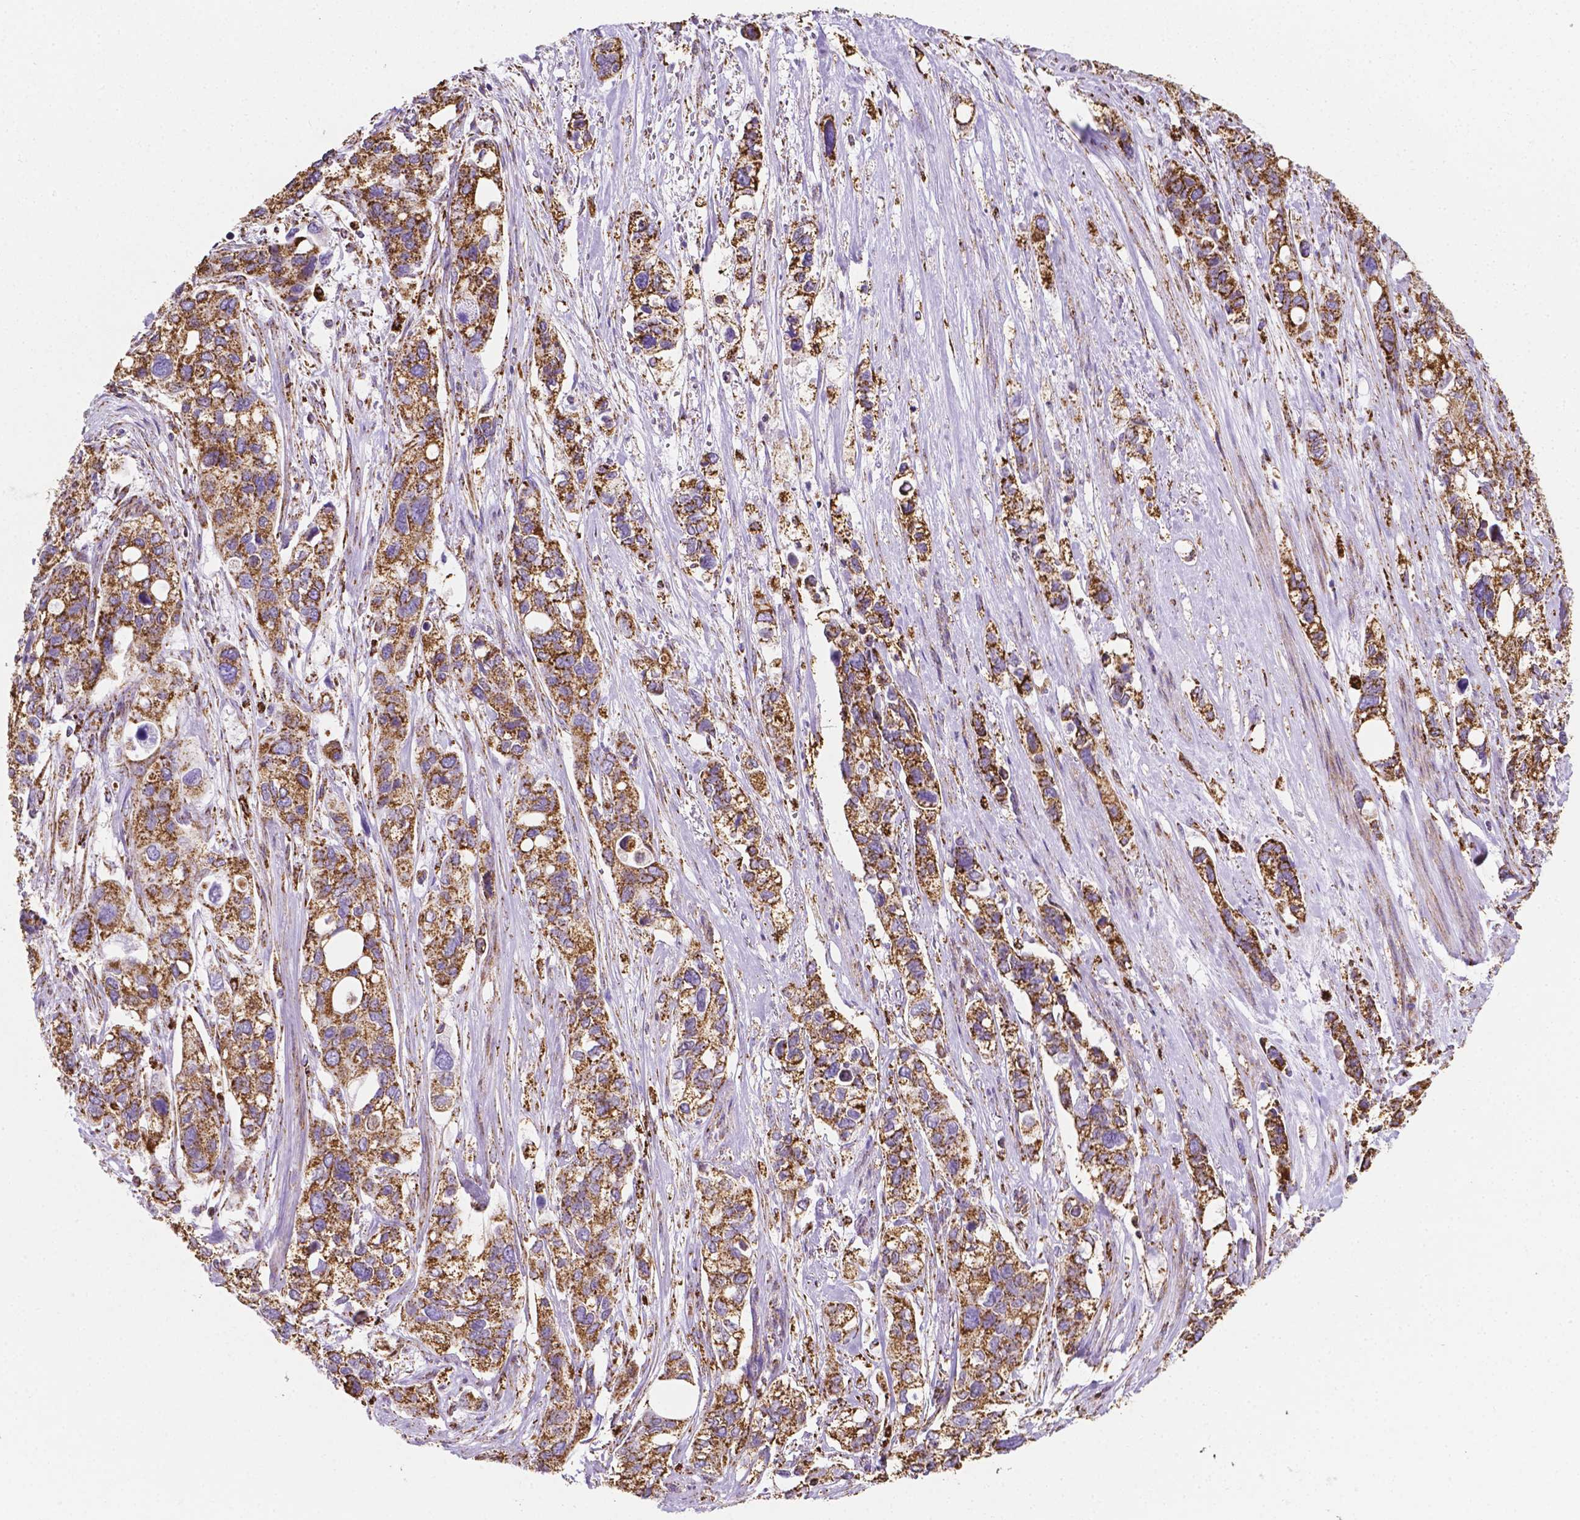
{"staining": {"intensity": "strong", "quantity": ">75%", "location": "cytoplasmic/membranous"}, "tissue": "stomach cancer", "cell_type": "Tumor cells", "image_type": "cancer", "snomed": [{"axis": "morphology", "description": "Adenocarcinoma, NOS"}, {"axis": "topography", "description": "Stomach, upper"}], "caption": "The immunohistochemical stain labels strong cytoplasmic/membranous positivity in tumor cells of stomach adenocarcinoma tissue.", "gene": "RMDN3", "patient": {"sex": "female", "age": 81}}